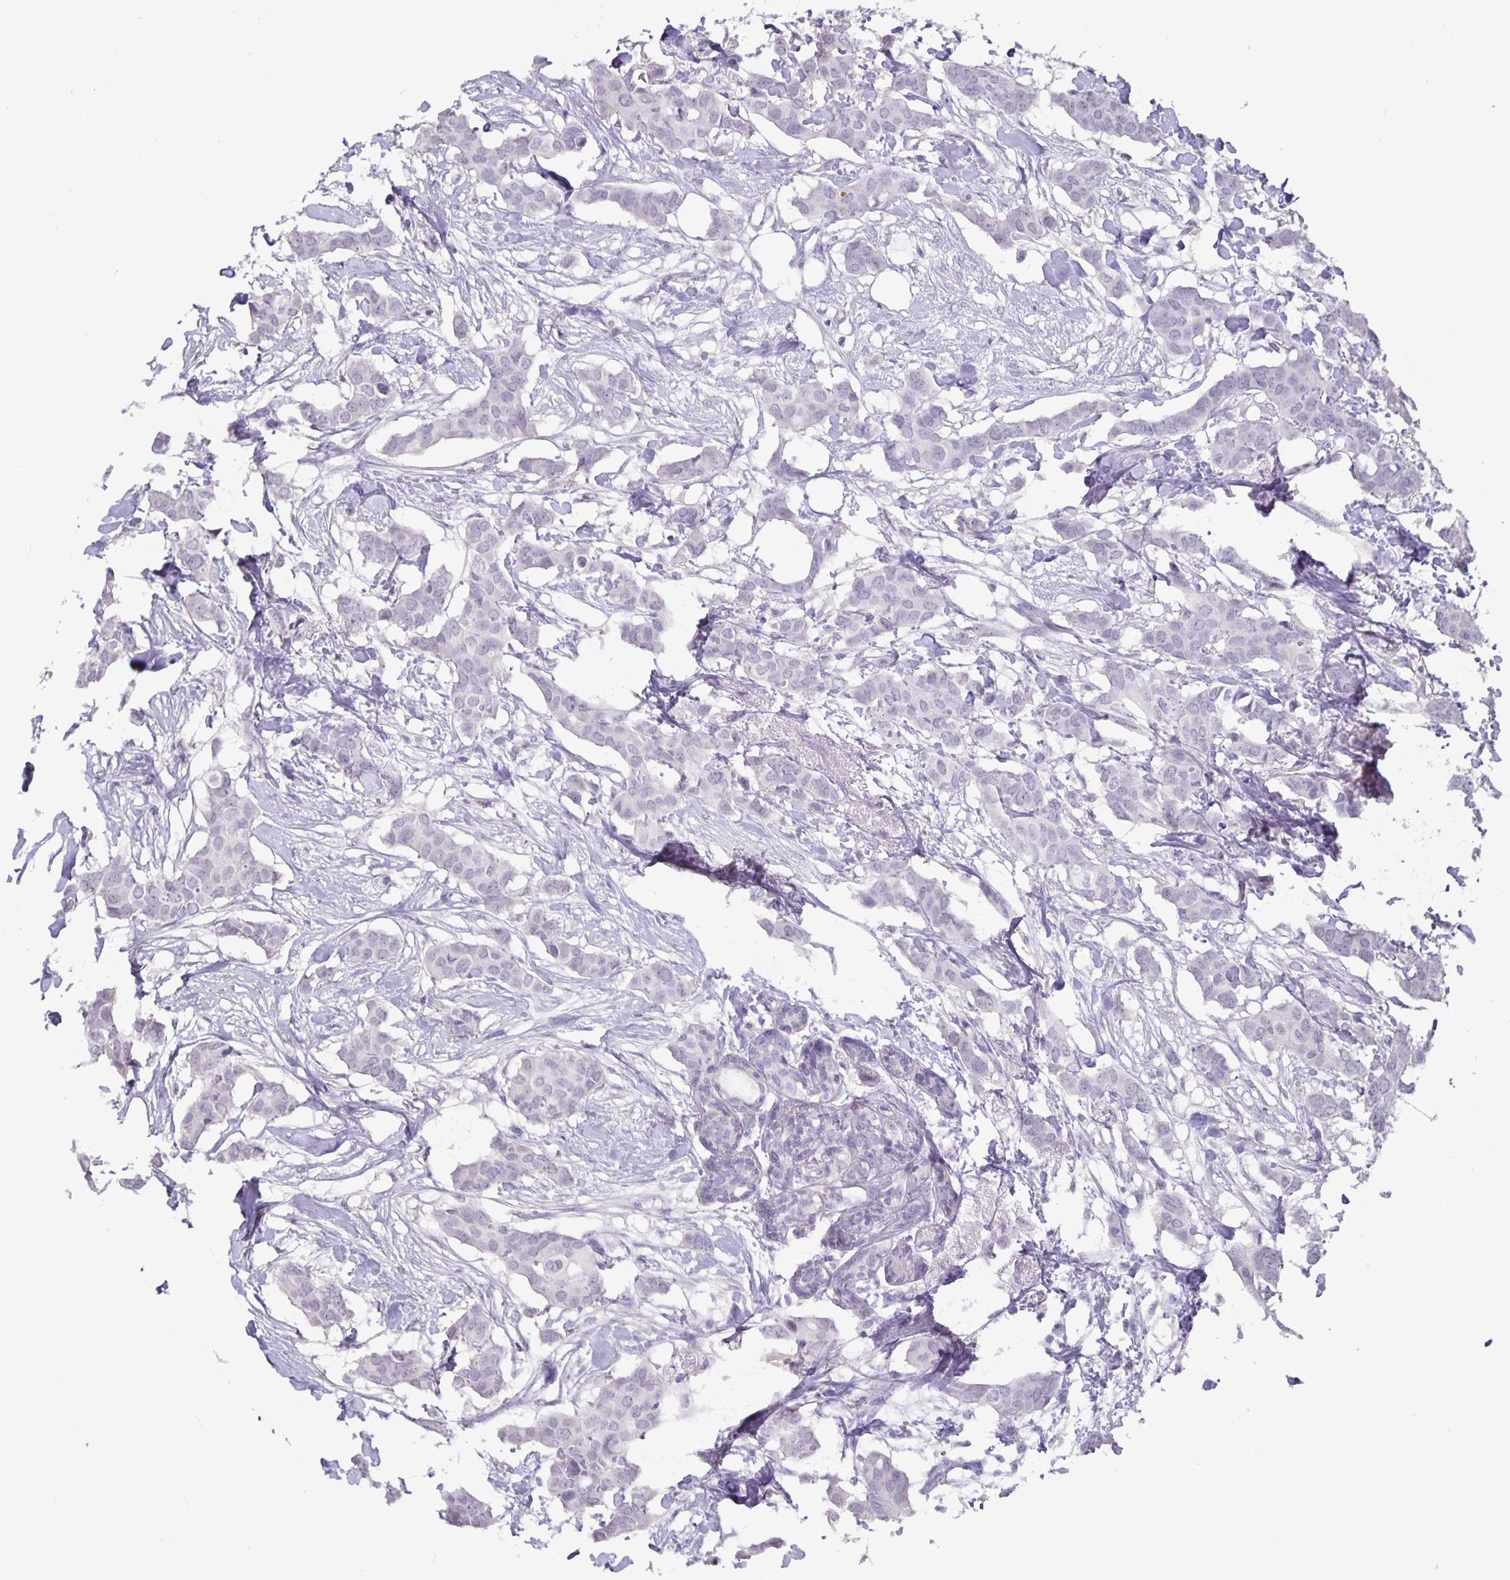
{"staining": {"intensity": "negative", "quantity": "none", "location": "none"}, "tissue": "breast cancer", "cell_type": "Tumor cells", "image_type": "cancer", "snomed": [{"axis": "morphology", "description": "Duct carcinoma"}, {"axis": "topography", "description": "Breast"}], "caption": "Human breast cancer (invasive ductal carcinoma) stained for a protein using immunohistochemistry reveals no positivity in tumor cells.", "gene": "OLIG2", "patient": {"sex": "female", "age": 62}}